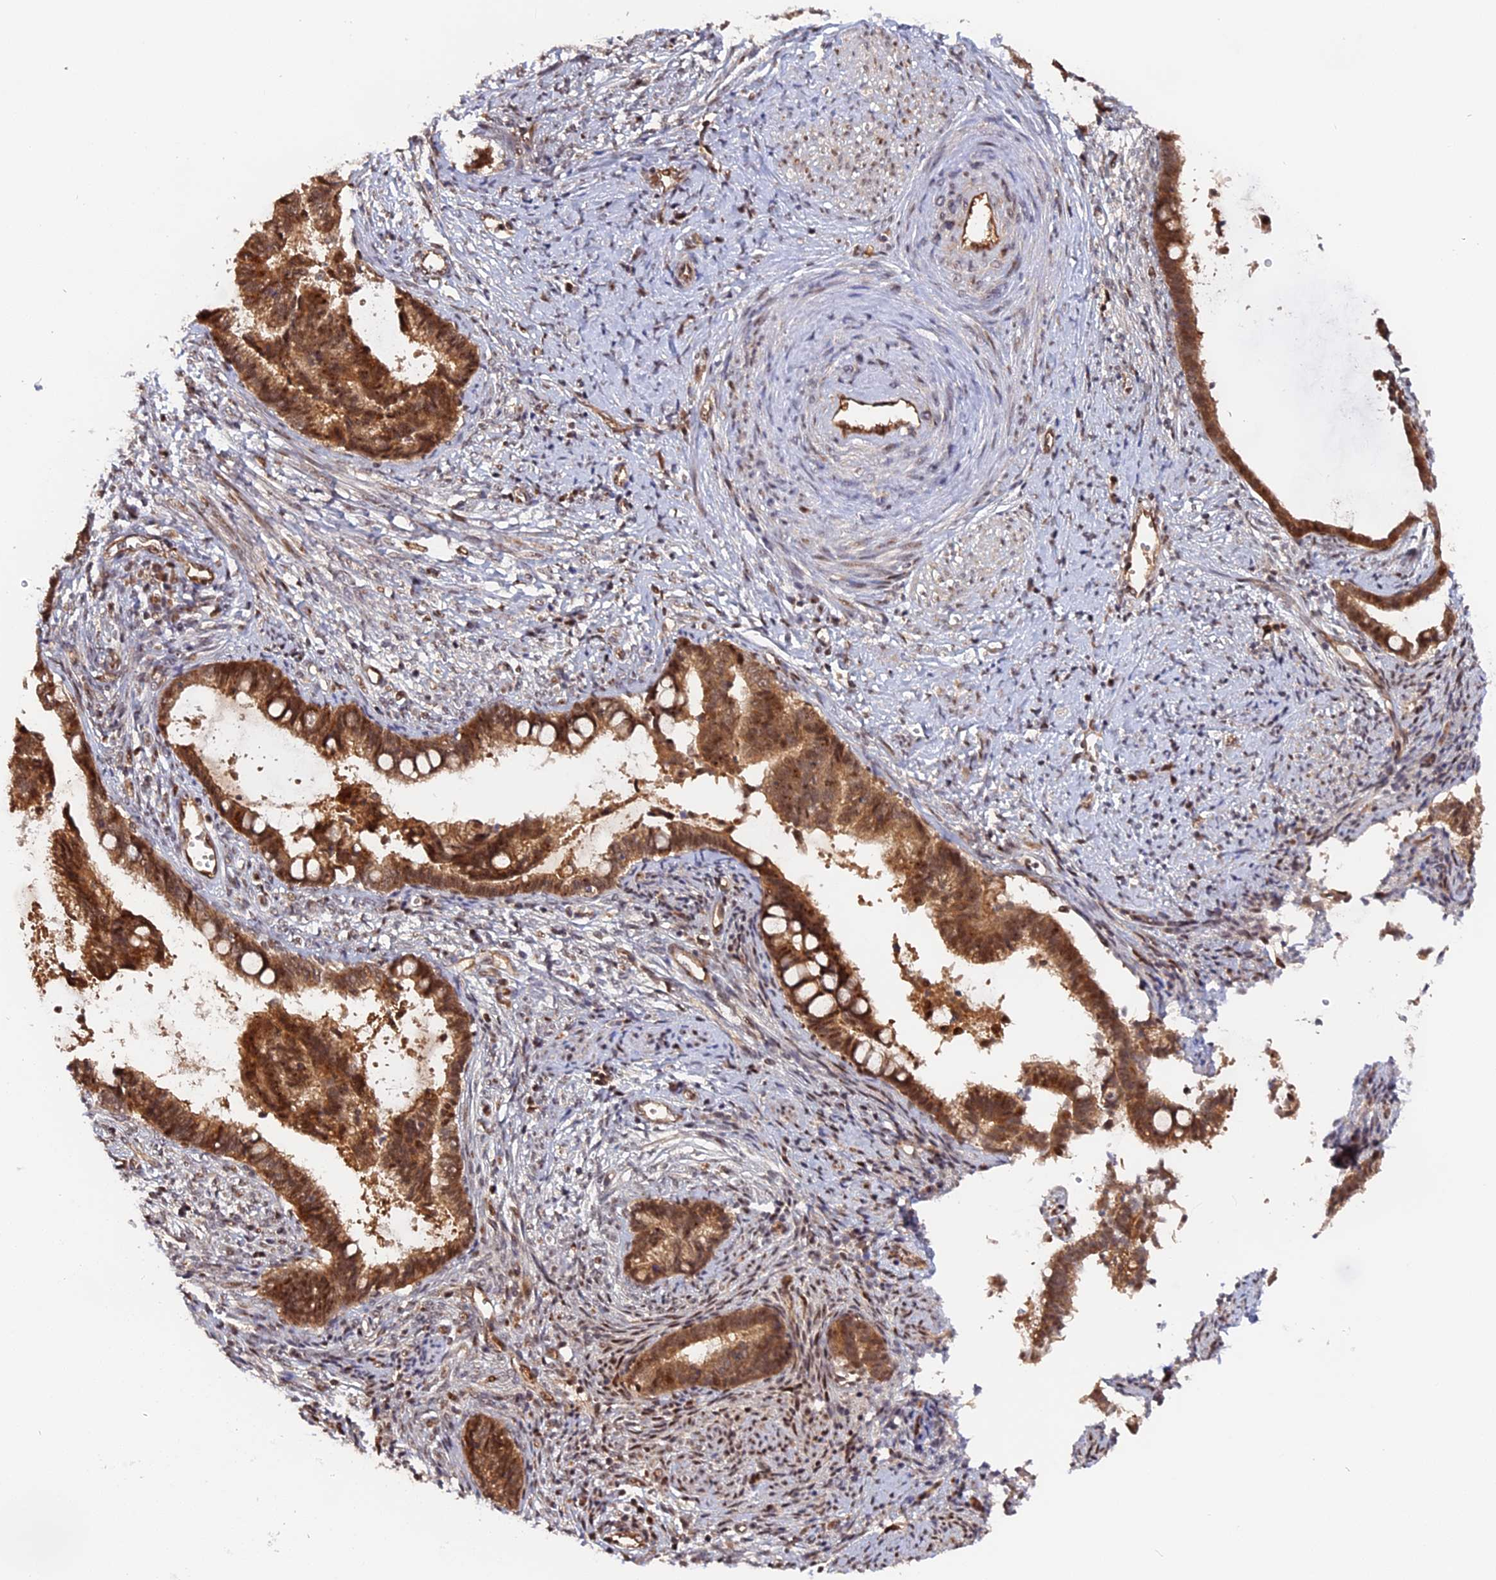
{"staining": {"intensity": "strong", "quantity": ">75%", "location": "cytoplasmic/membranous,nuclear"}, "tissue": "cervical cancer", "cell_type": "Tumor cells", "image_type": "cancer", "snomed": [{"axis": "morphology", "description": "Adenocarcinoma, NOS"}, {"axis": "topography", "description": "Cervix"}], "caption": "Brown immunohistochemical staining in human adenocarcinoma (cervical) reveals strong cytoplasmic/membranous and nuclear positivity in approximately >75% of tumor cells. Nuclei are stained in blue.", "gene": "ANKRD24", "patient": {"sex": "female", "age": 44}}